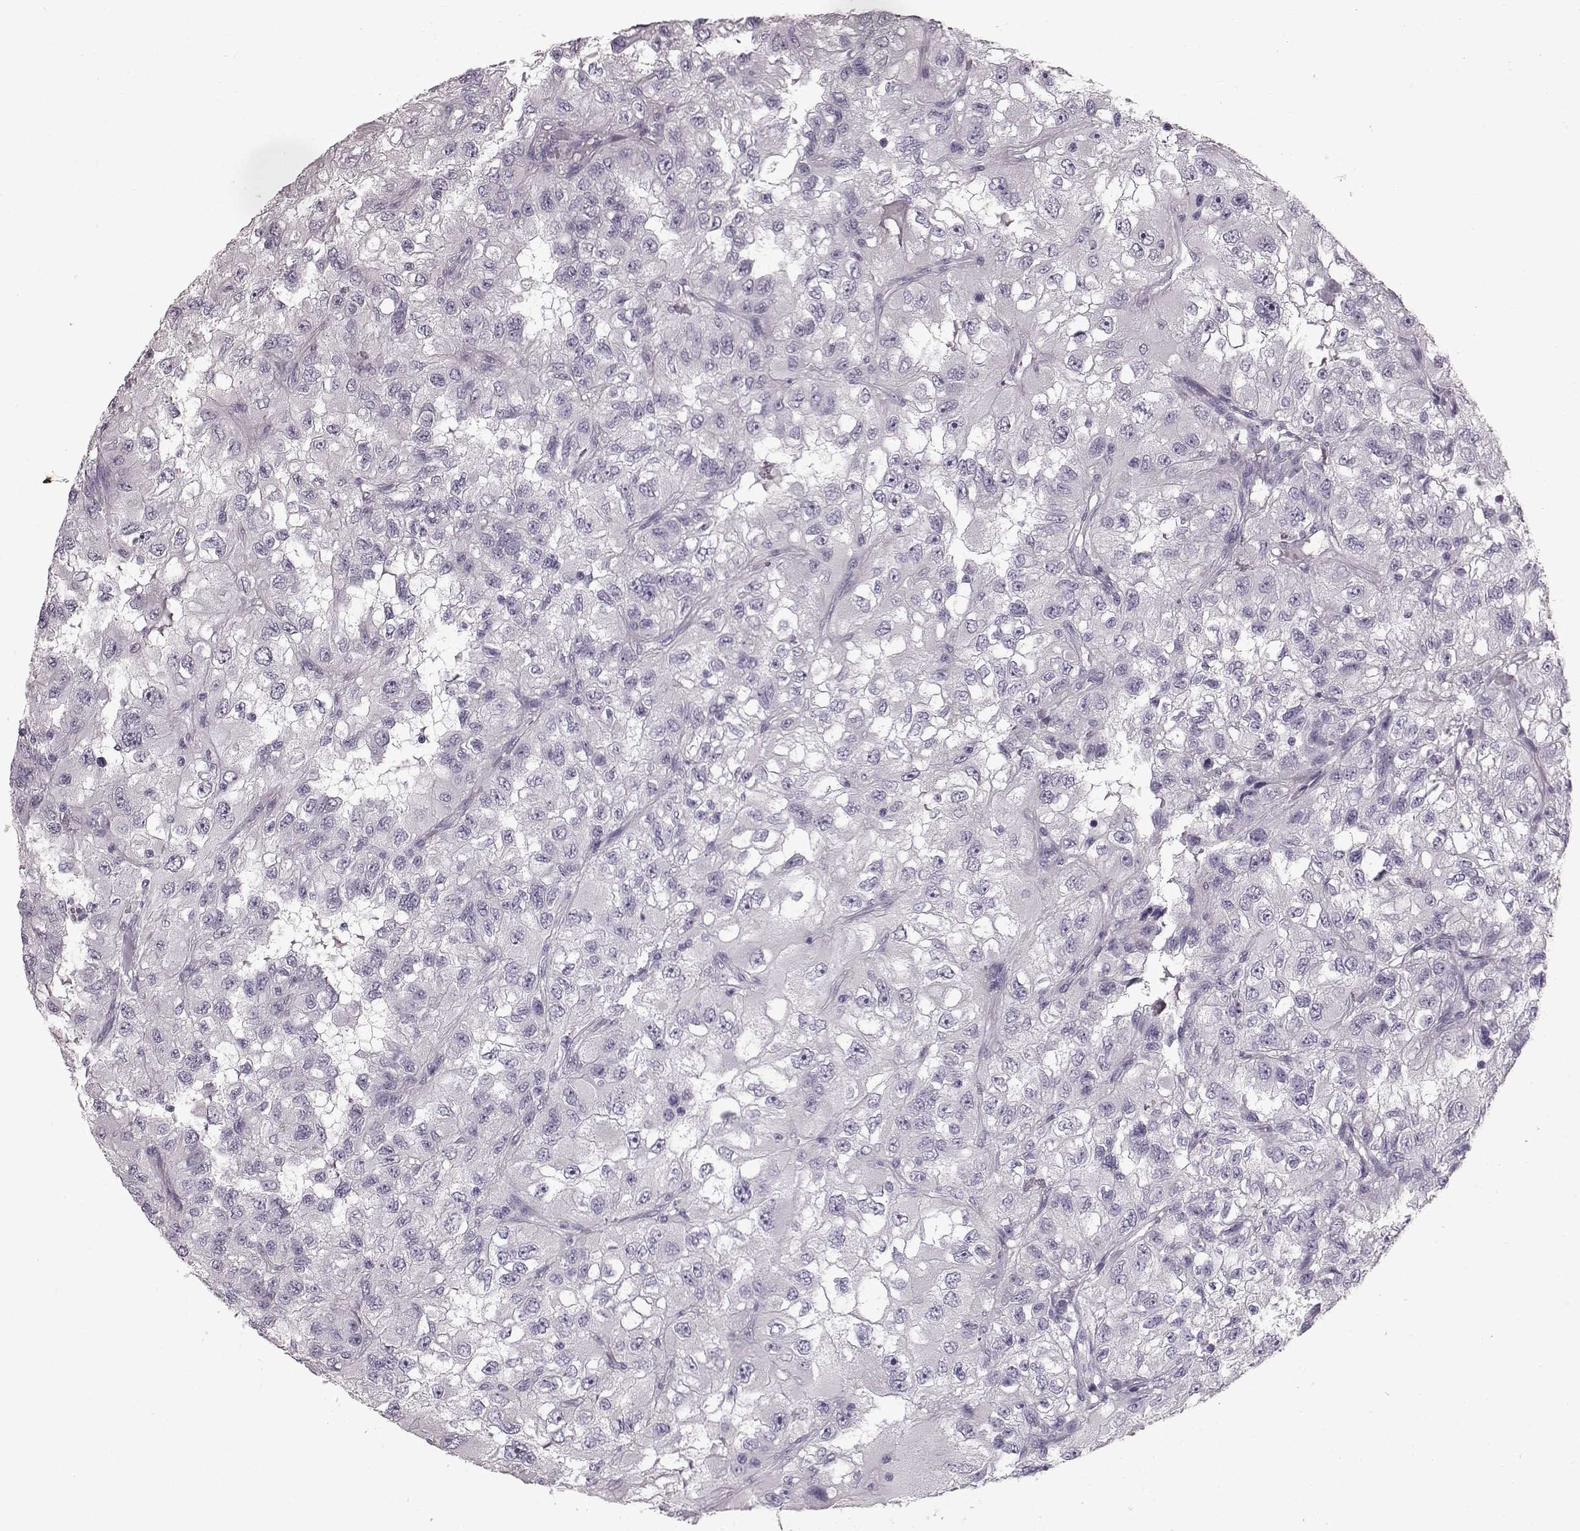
{"staining": {"intensity": "negative", "quantity": "none", "location": "none"}, "tissue": "renal cancer", "cell_type": "Tumor cells", "image_type": "cancer", "snomed": [{"axis": "morphology", "description": "Adenocarcinoma, NOS"}, {"axis": "topography", "description": "Kidney"}], "caption": "Tumor cells show no significant protein positivity in renal cancer (adenocarcinoma).", "gene": "TCHHL1", "patient": {"sex": "male", "age": 64}}